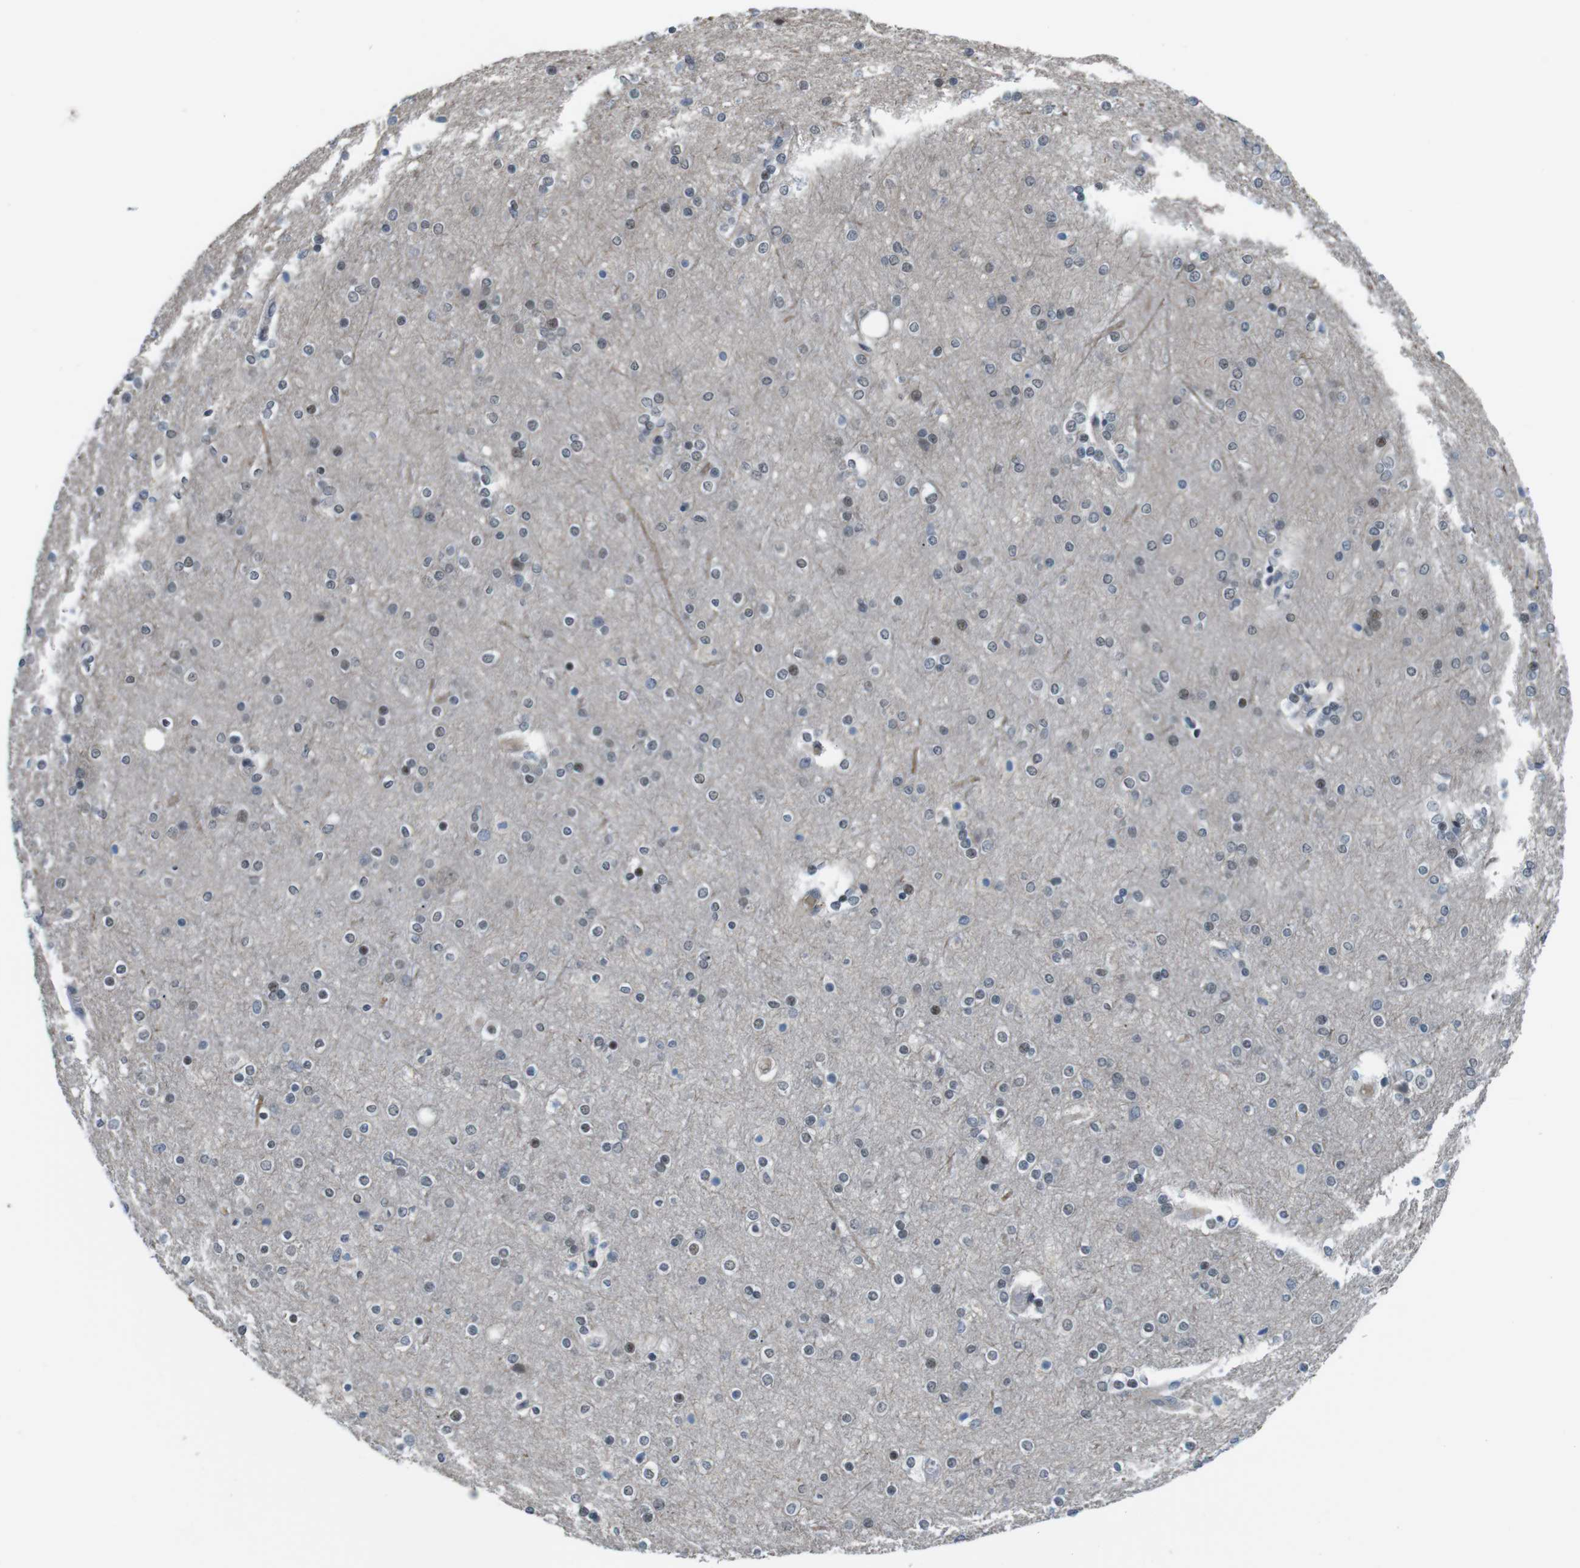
{"staining": {"intensity": "negative", "quantity": "none", "location": "none"}, "tissue": "cerebral cortex", "cell_type": "Endothelial cells", "image_type": "normal", "snomed": [{"axis": "morphology", "description": "Normal tissue, NOS"}, {"axis": "topography", "description": "Cerebral cortex"}], "caption": "DAB immunohistochemical staining of unremarkable cerebral cortex shows no significant staining in endothelial cells.", "gene": "SMCO2", "patient": {"sex": "female", "age": 54}}